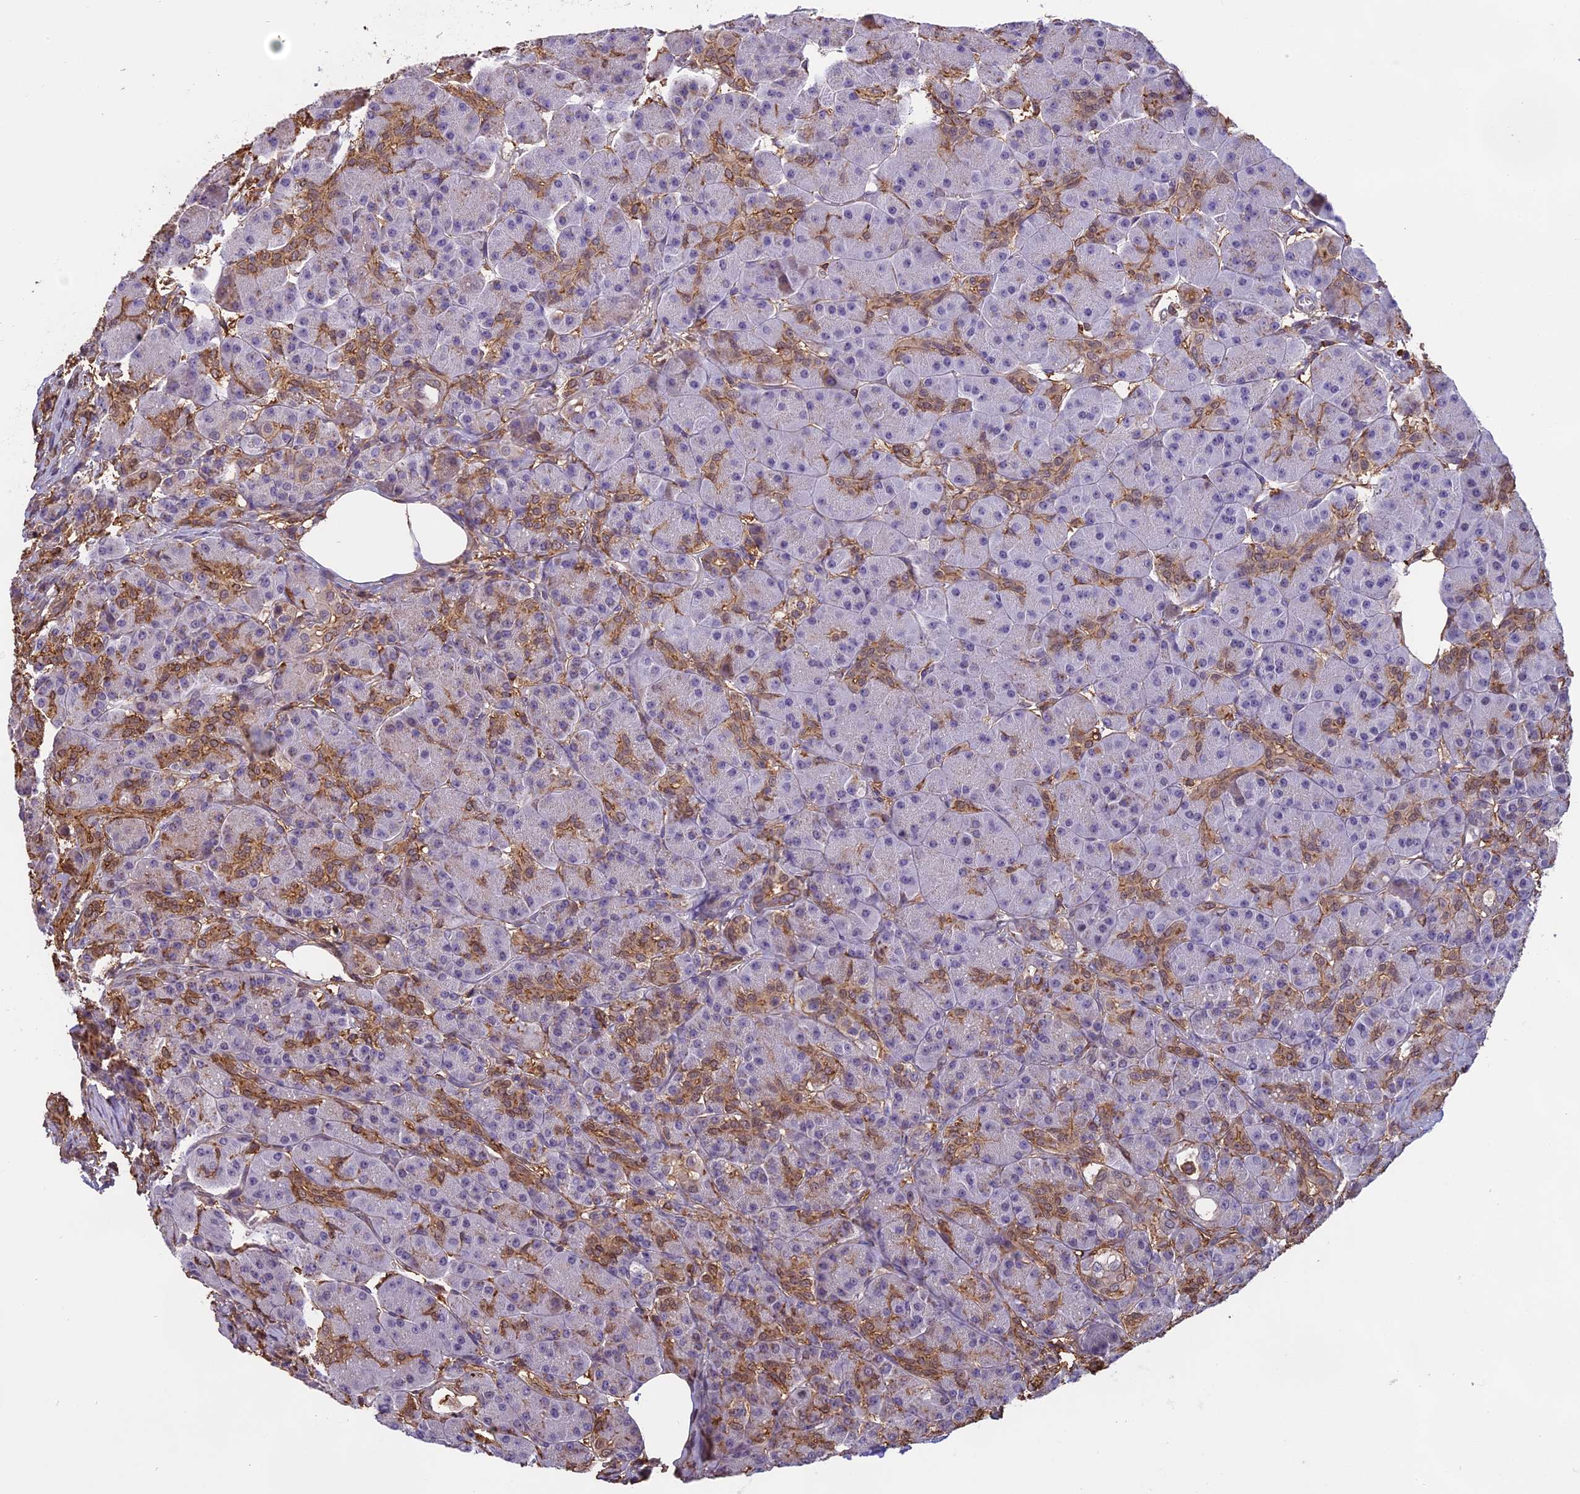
{"staining": {"intensity": "moderate", "quantity": "25%-75%", "location": "cytoplasmic/membranous"}, "tissue": "pancreas", "cell_type": "Exocrine glandular cells", "image_type": "normal", "snomed": [{"axis": "morphology", "description": "Normal tissue, NOS"}, {"axis": "topography", "description": "Pancreas"}], "caption": "Brown immunohistochemical staining in unremarkable human pancreas demonstrates moderate cytoplasmic/membranous positivity in approximately 25%-75% of exocrine glandular cells.", "gene": "TMEM255B", "patient": {"sex": "male", "age": 63}}